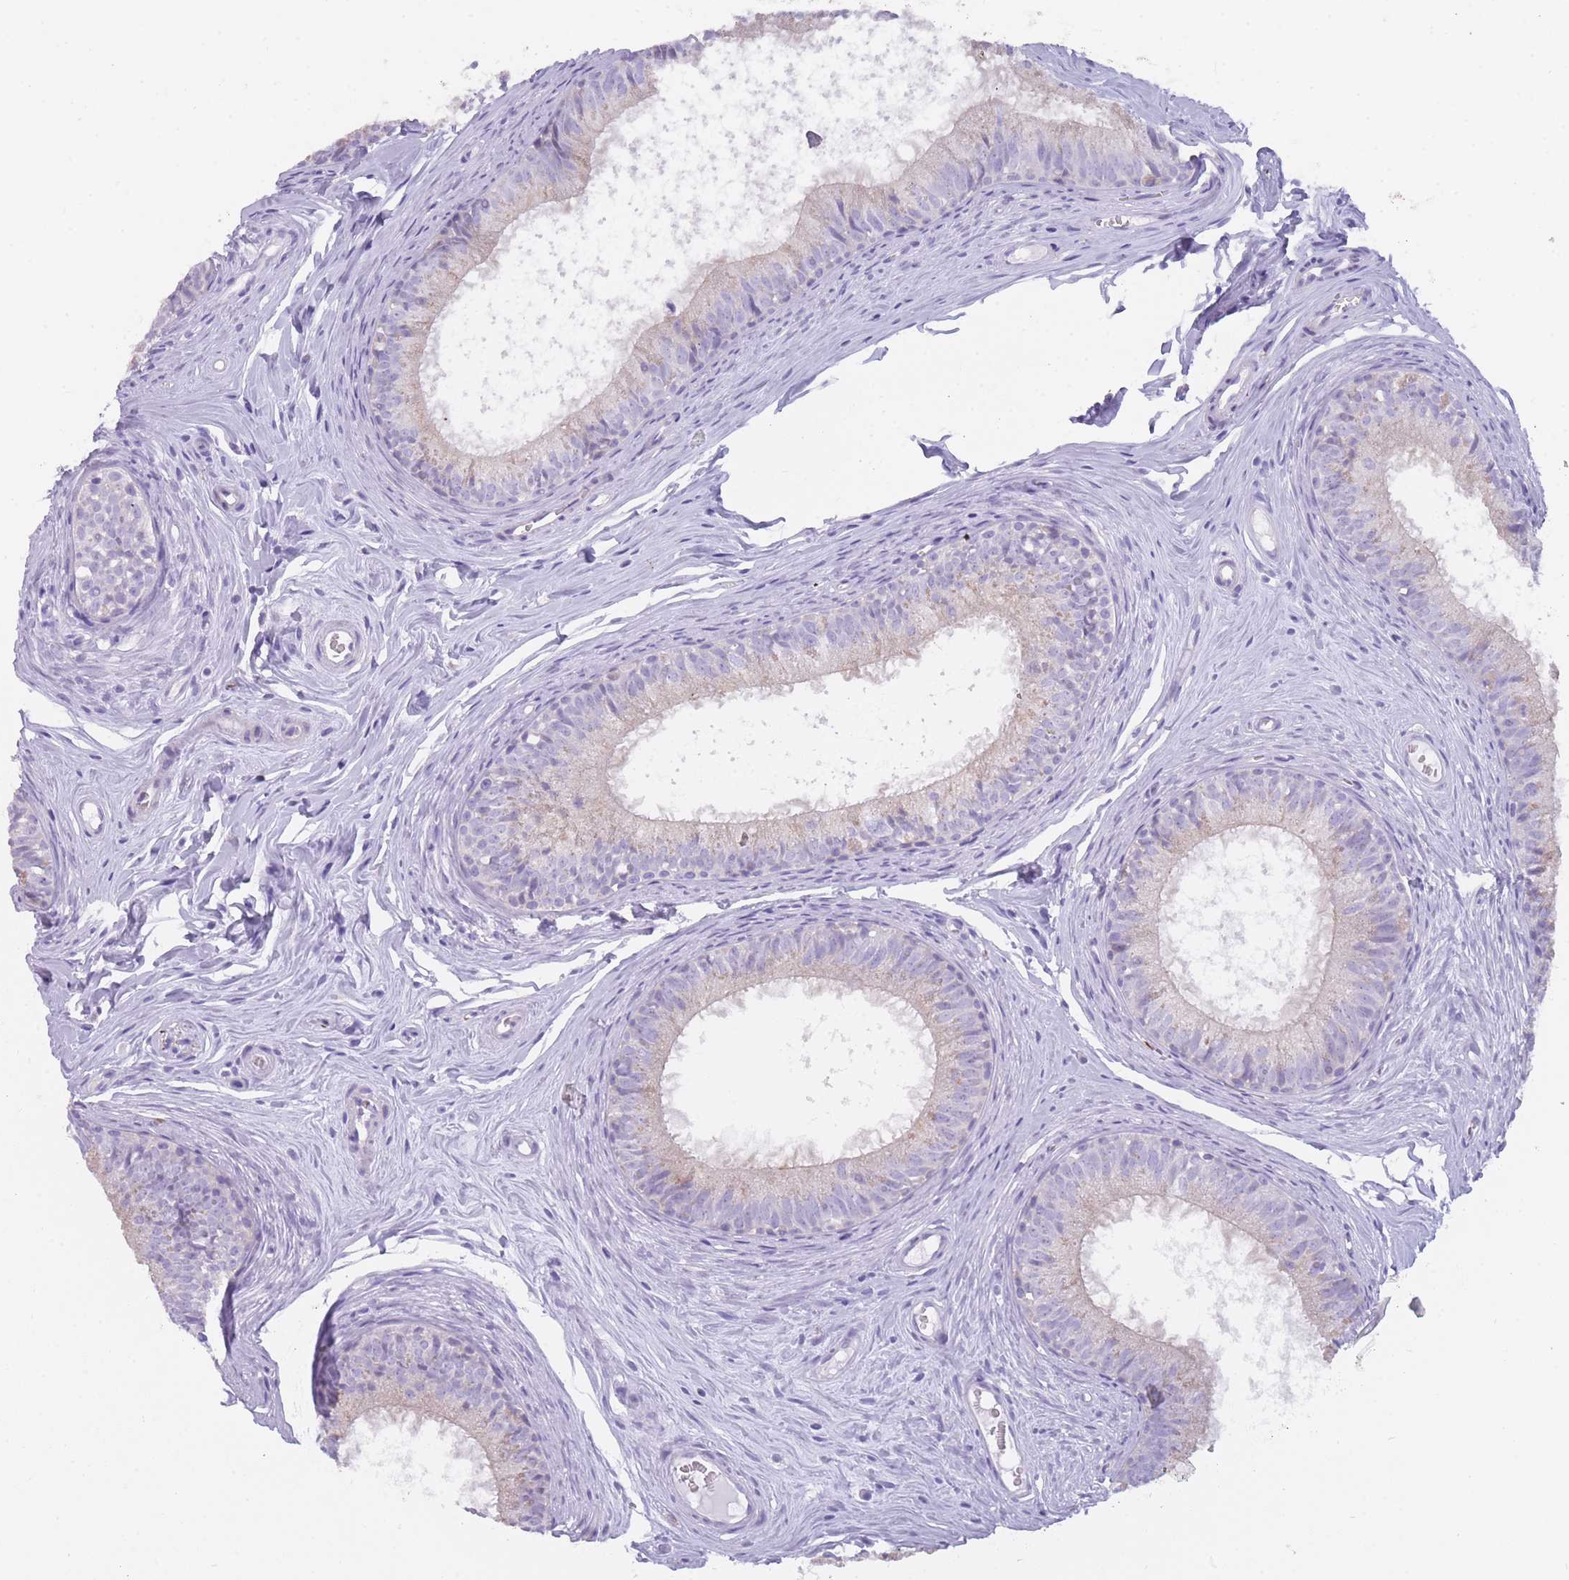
{"staining": {"intensity": "weak", "quantity": "<25%", "location": "cytoplasmic/membranous"}, "tissue": "epididymis", "cell_type": "Glandular cells", "image_type": "normal", "snomed": [{"axis": "morphology", "description": "Normal tissue, NOS"}, {"axis": "topography", "description": "Epididymis"}], "caption": "Photomicrograph shows no significant protein expression in glandular cells of unremarkable epididymis. (DAB immunohistochemistry (IHC), high magnification).", "gene": "CR1L", "patient": {"sex": "male", "age": 25}}